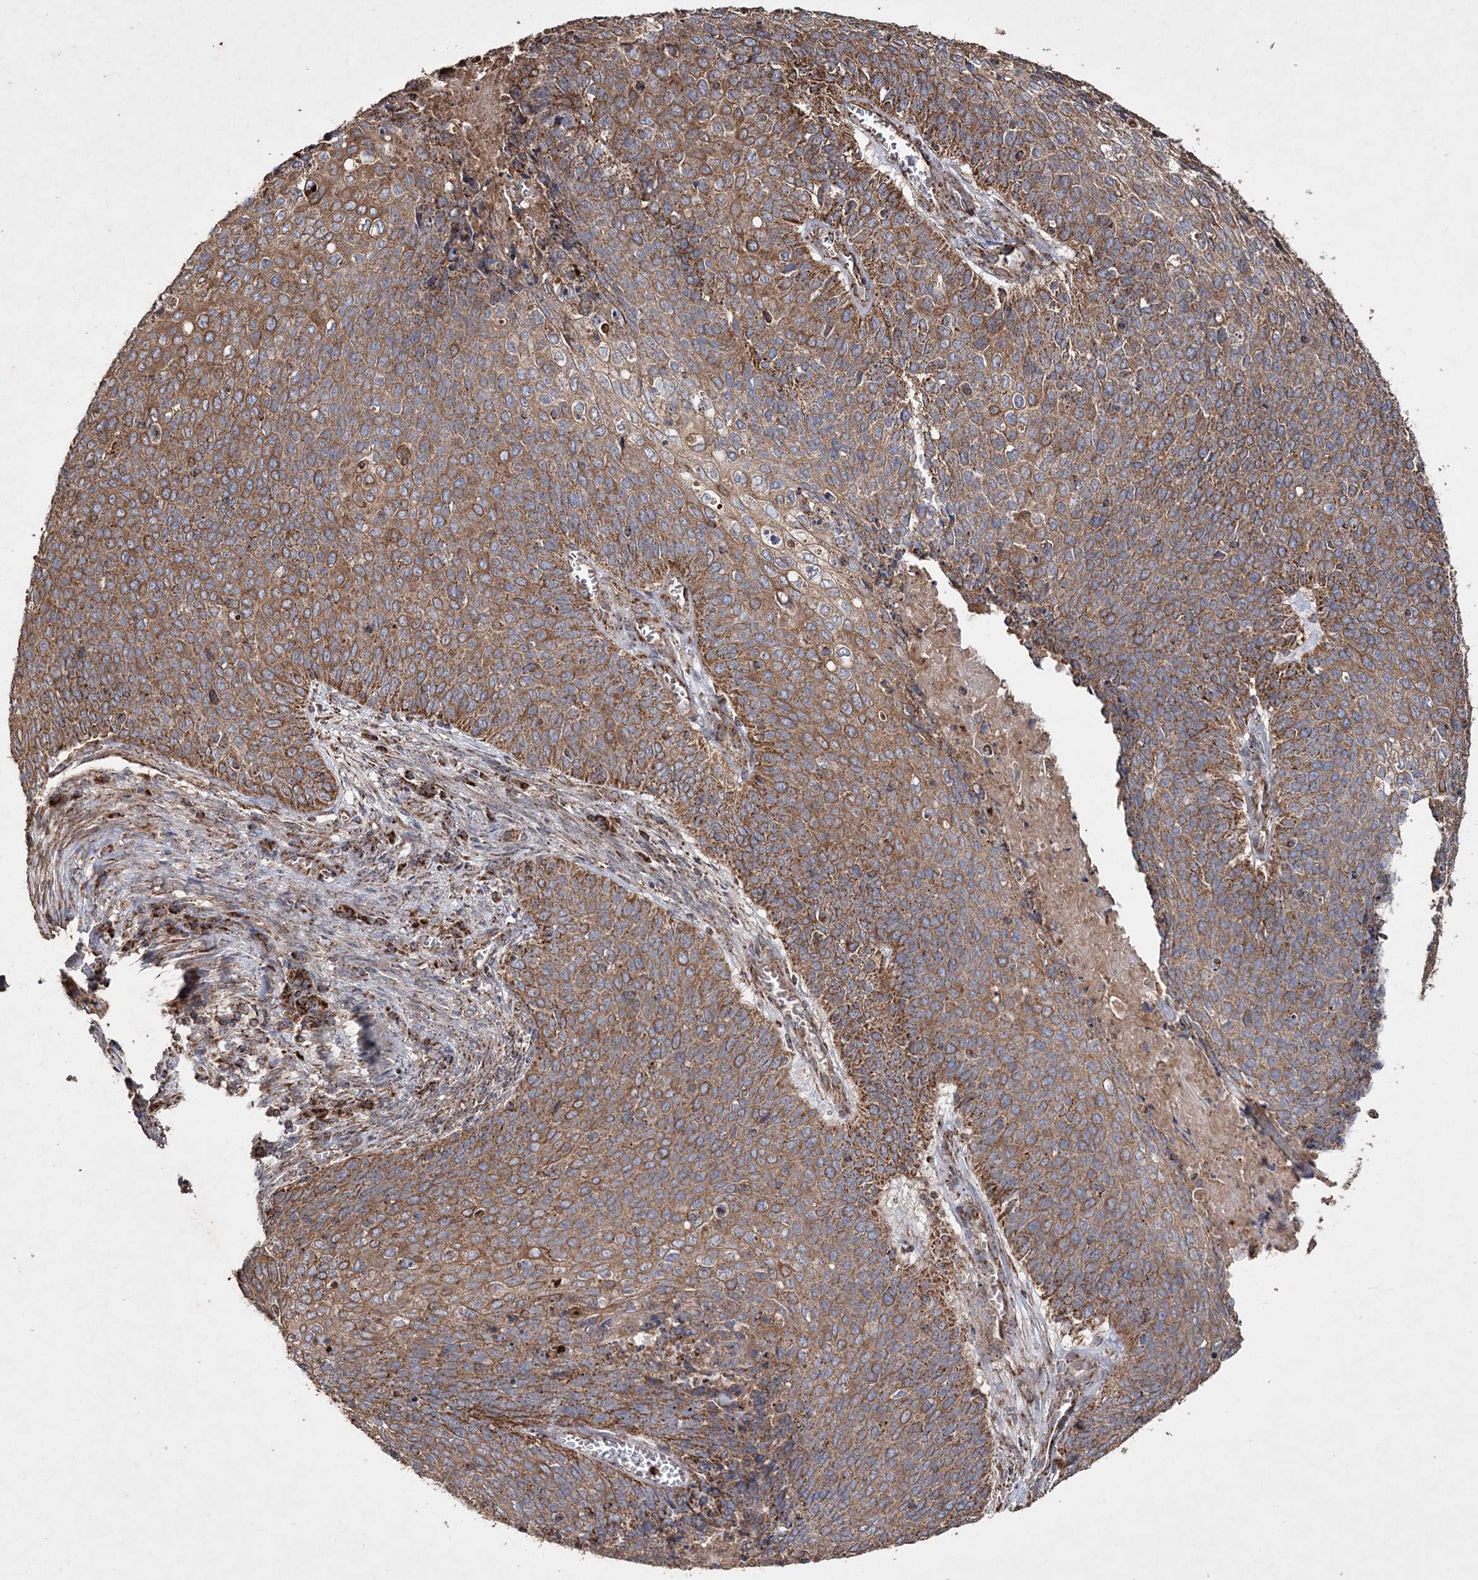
{"staining": {"intensity": "moderate", "quantity": ">75%", "location": "cytoplasmic/membranous"}, "tissue": "cervical cancer", "cell_type": "Tumor cells", "image_type": "cancer", "snomed": [{"axis": "morphology", "description": "Squamous cell carcinoma, NOS"}, {"axis": "topography", "description": "Cervix"}], "caption": "Immunohistochemical staining of cervical cancer (squamous cell carcinoma) reveals medium levels of moderate cytoplasmic/membranous protein staining in approximately >75% of tumor cells. (Stains: DAB (3,3'-diaminobenzidine) in brown, nuclei in blue, Microscopy: brightfield microscopy at high magnification).", "gene": "POC5", "patient": {"sex": "female", "age": 39}}